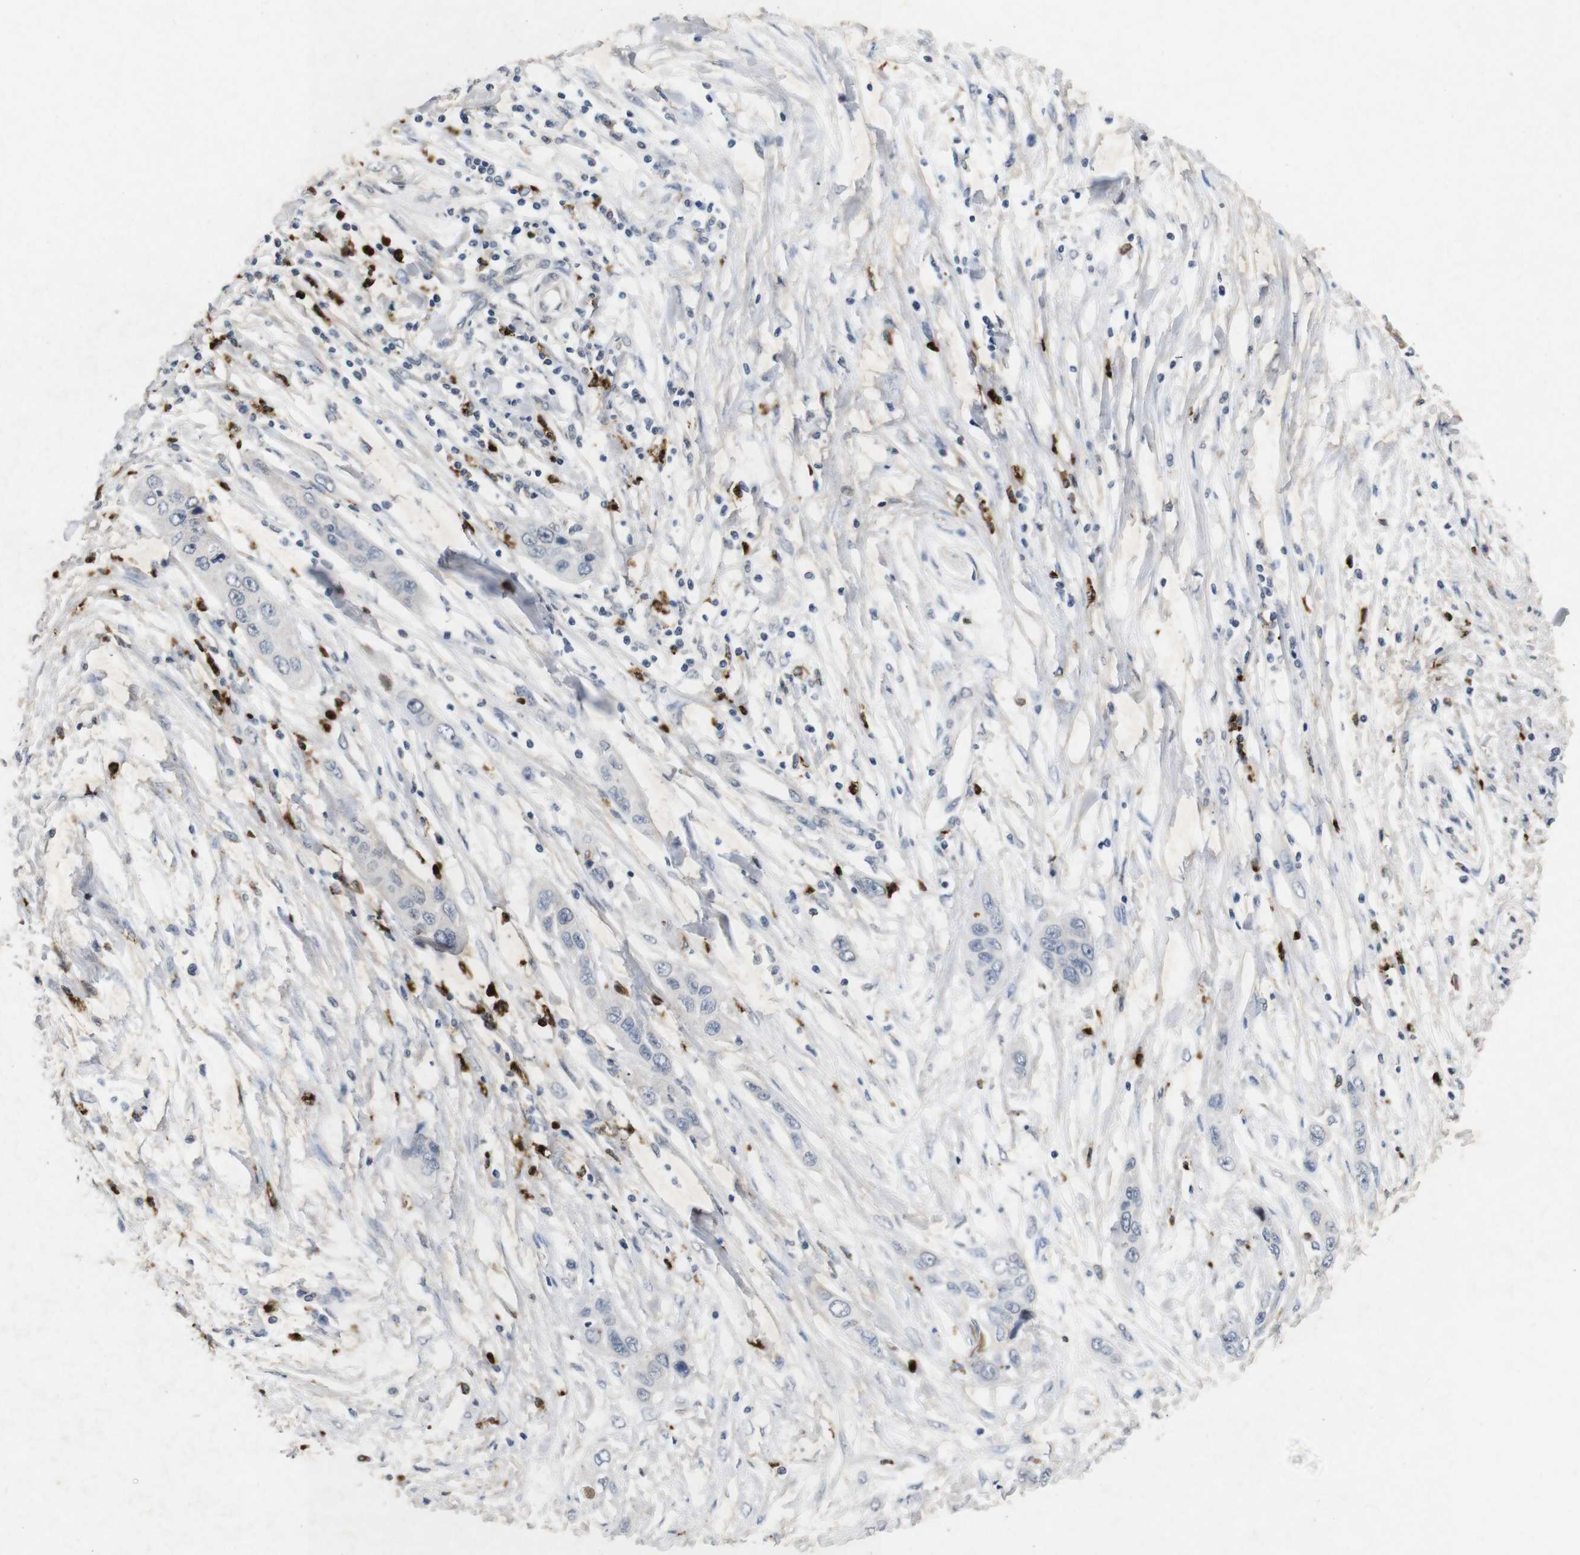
{"staining": {"intensity": "negative", "quantity": "none", "location": "none"}, "tissue": "pancreatic cancer", "cell_type": "Tumor cells", "image_type": "cancer", "snomed": [{"axis": "morphology", "description": "Adenocarcinoma, NOS"}, {"axis": "topography", "description": "Pancreas"}], "caption": "Immunohistochemistry (IHC) of human pancreatic adenocarcinoma demonstrates no positivity in tumor cells.", "gene": "TSPAN14", "patient": {"sex": "female", "age": 70}}